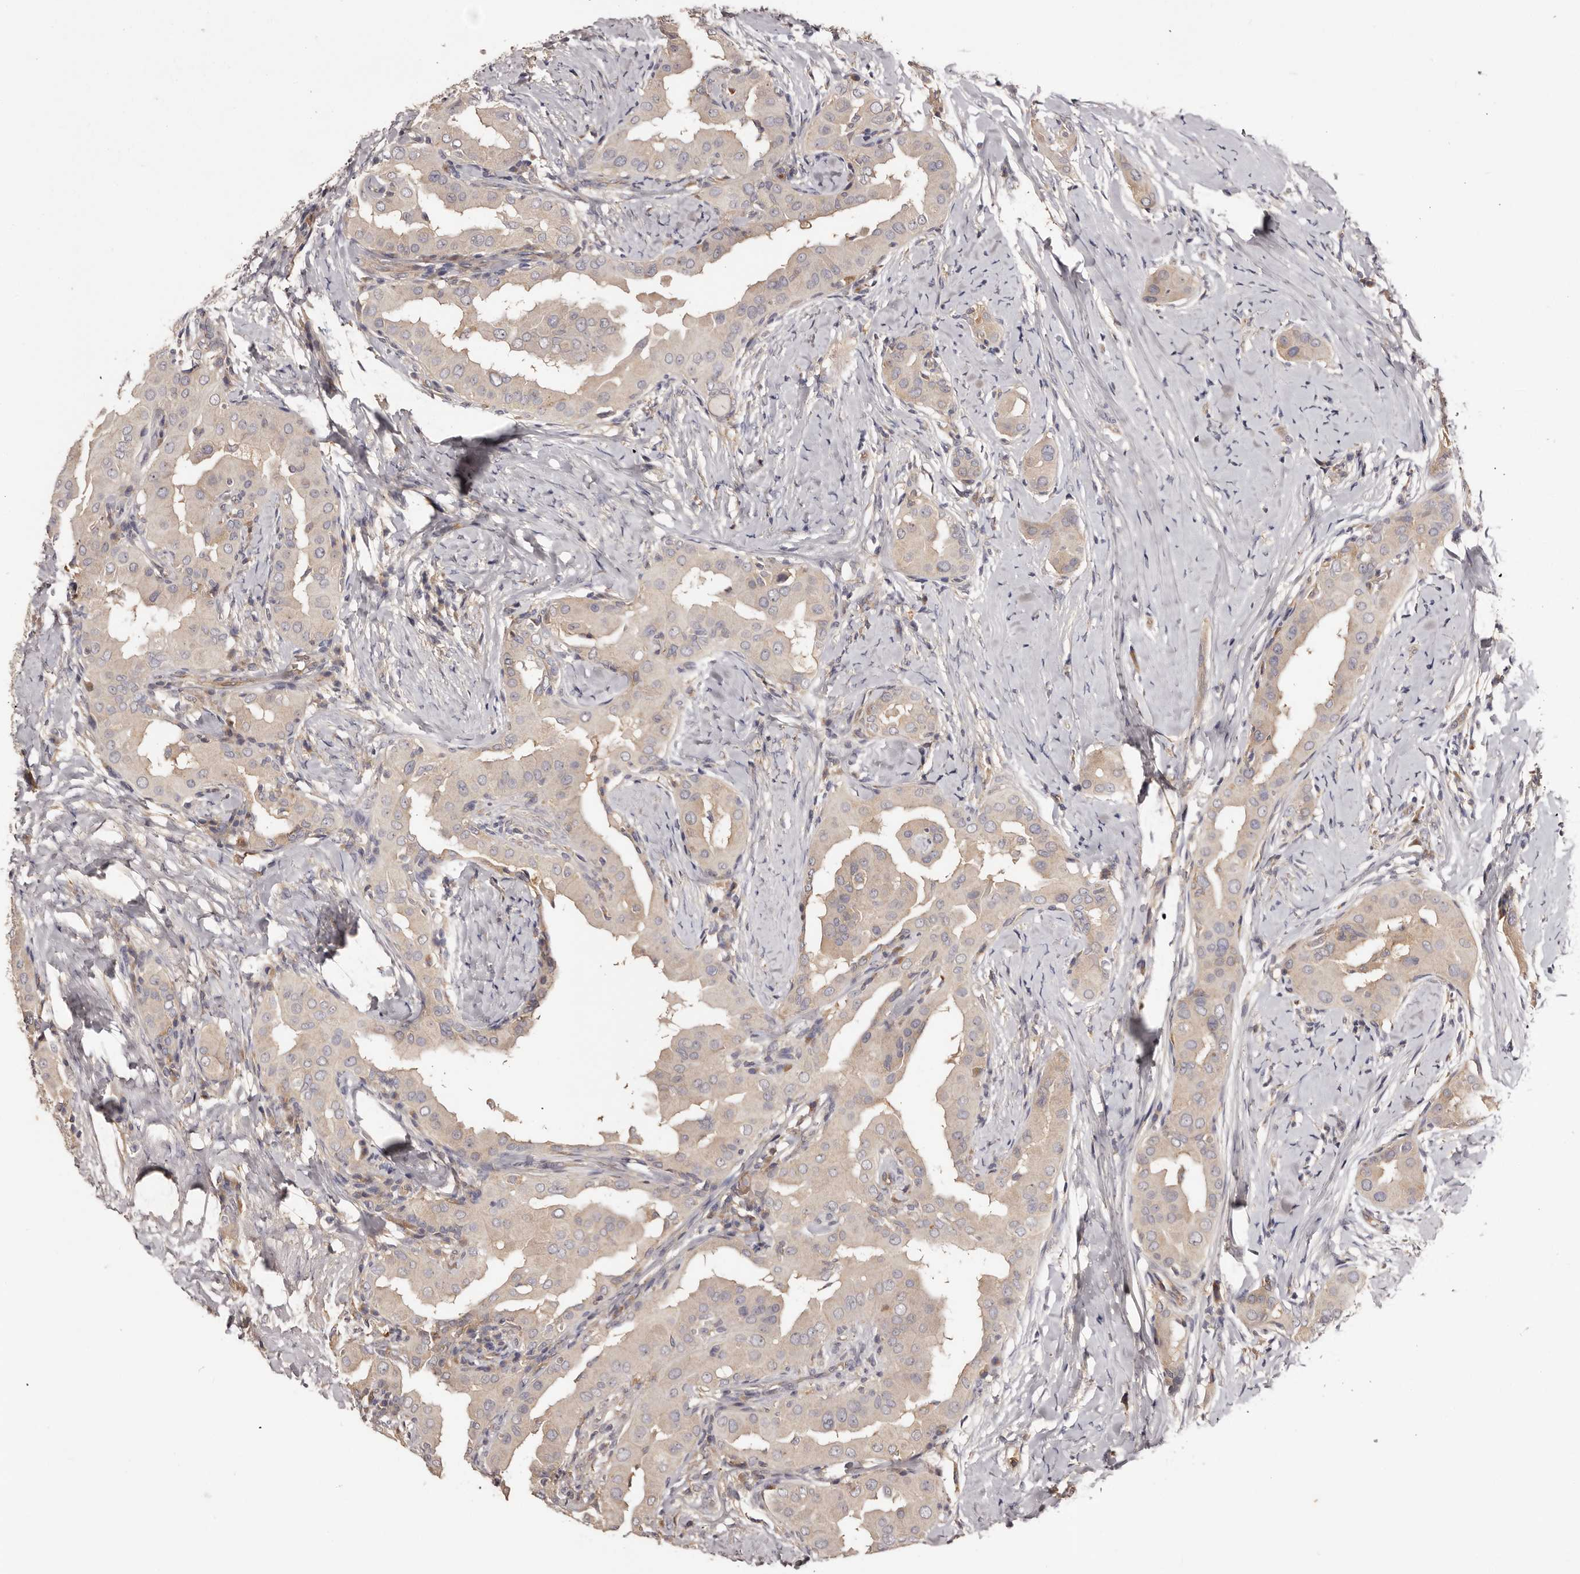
{"staining": {"intensity": "weak", "quantity": "<25%", "location": "cytoplasmic/membranous"}, "tissue": "thyroid cancer", "cell_type": "Tumor cells", "image_type": "cancer", "snomed": [{"axis": "morphology", "description": "Papillary adenocarcinoma, NOS"}, {"axis": "topography", "description": "Thyroid gland"}], "caption": "Tumor cells show no significant protein positivity in thyroid cancer (papillary adenocarcinoma).", "gene": "LTV1", "patient": {"sex": "male", "age": 33}}